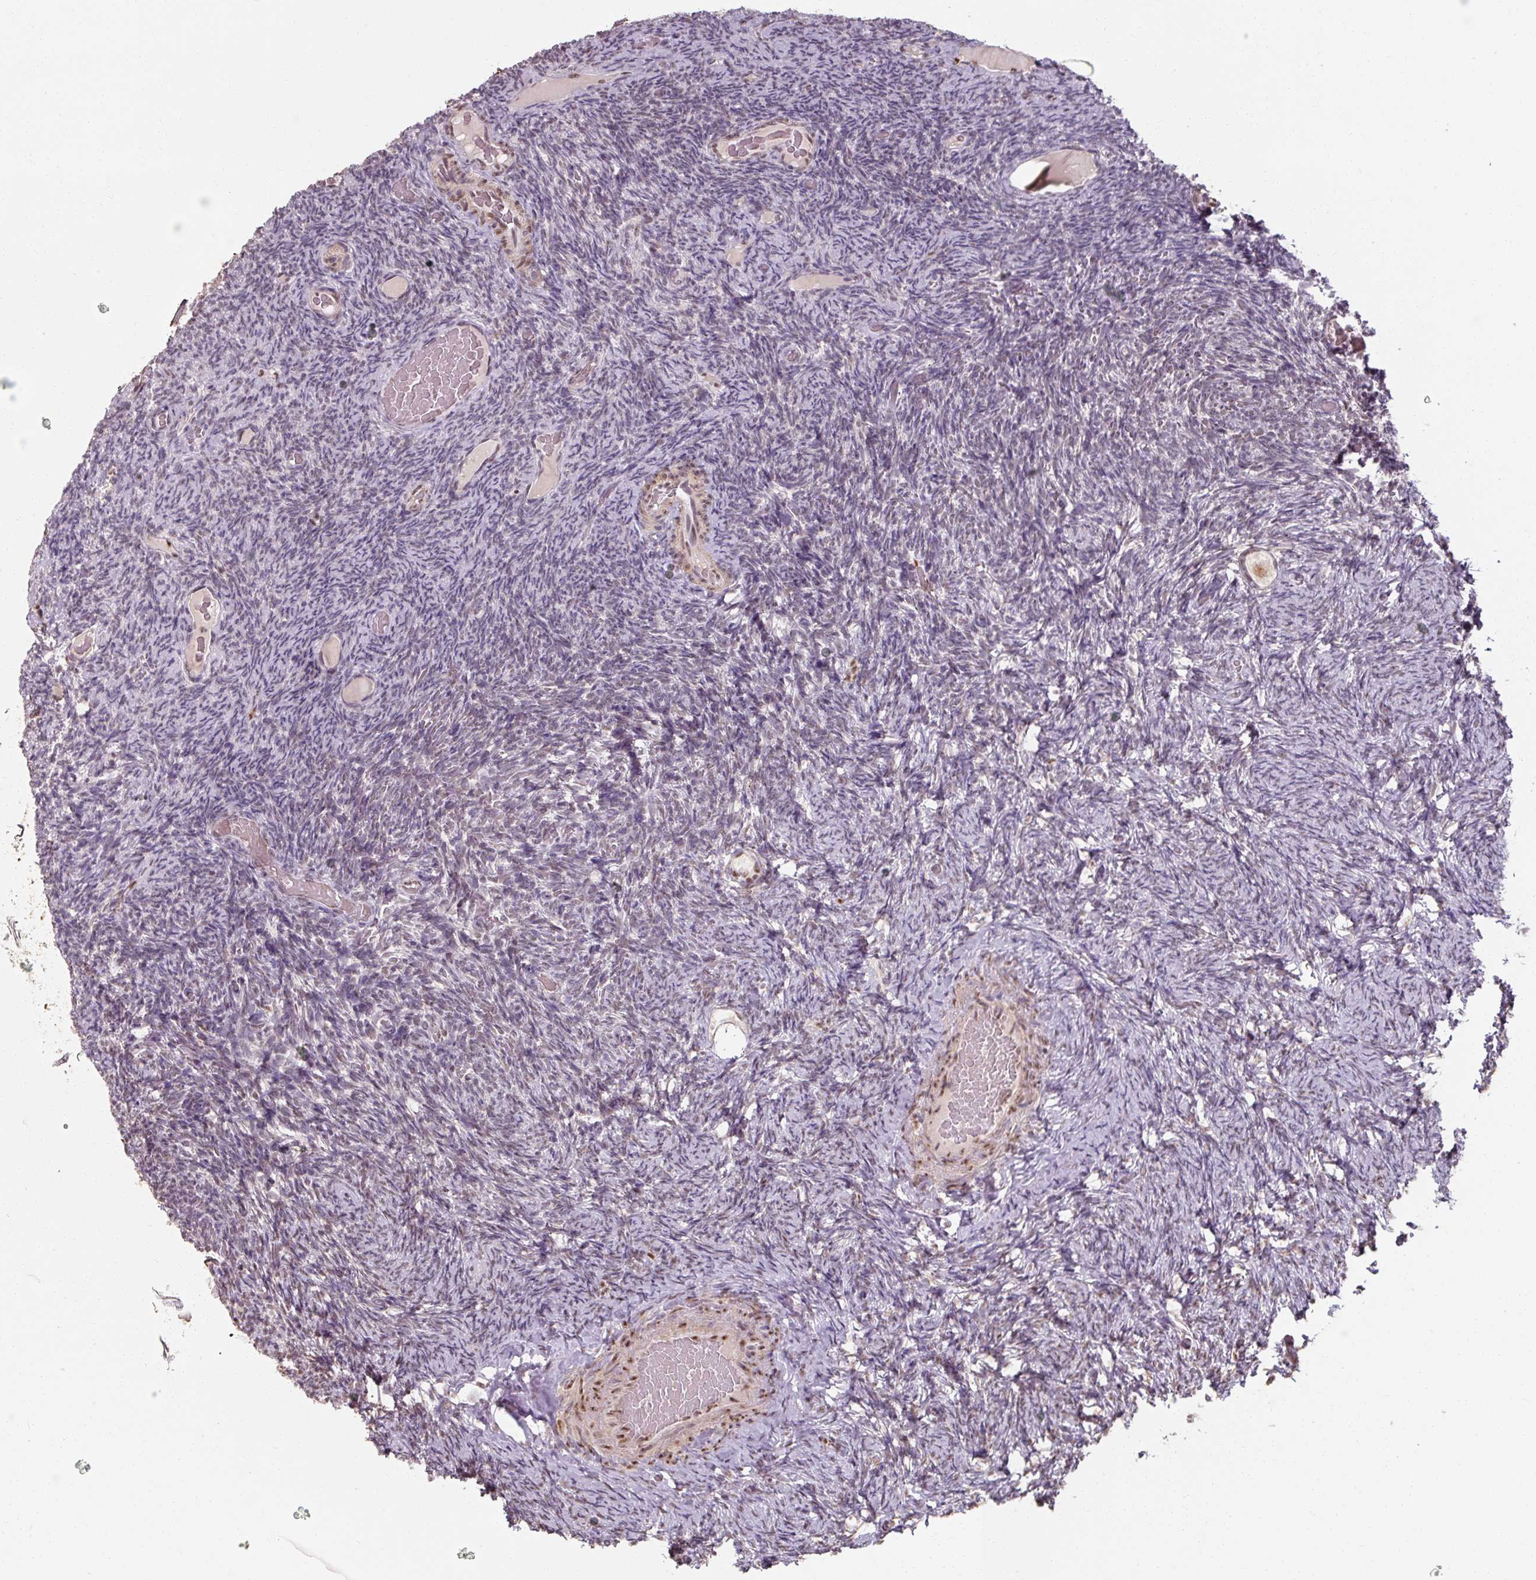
{"staining": {"intensity": "weak", "quantity": "<25%", "location": "nuclear"}, "tissue": "ovary", "cell_type": "Follicle cells", "image_type": "normal", "snomed": [{"axis": "morphology", "description": "Normal tissue, NOS"}, {"axis": "topography", "description": "Ovary"}], "caption": "Protein analysis of unremarkable ovary shows no significant positivity in follicle cells. (Immunohistochemistry, brightfield microscopy, high magnification).", "gene": "ENSG00000291316", "patient": {"sex": "female", "age": 34}}